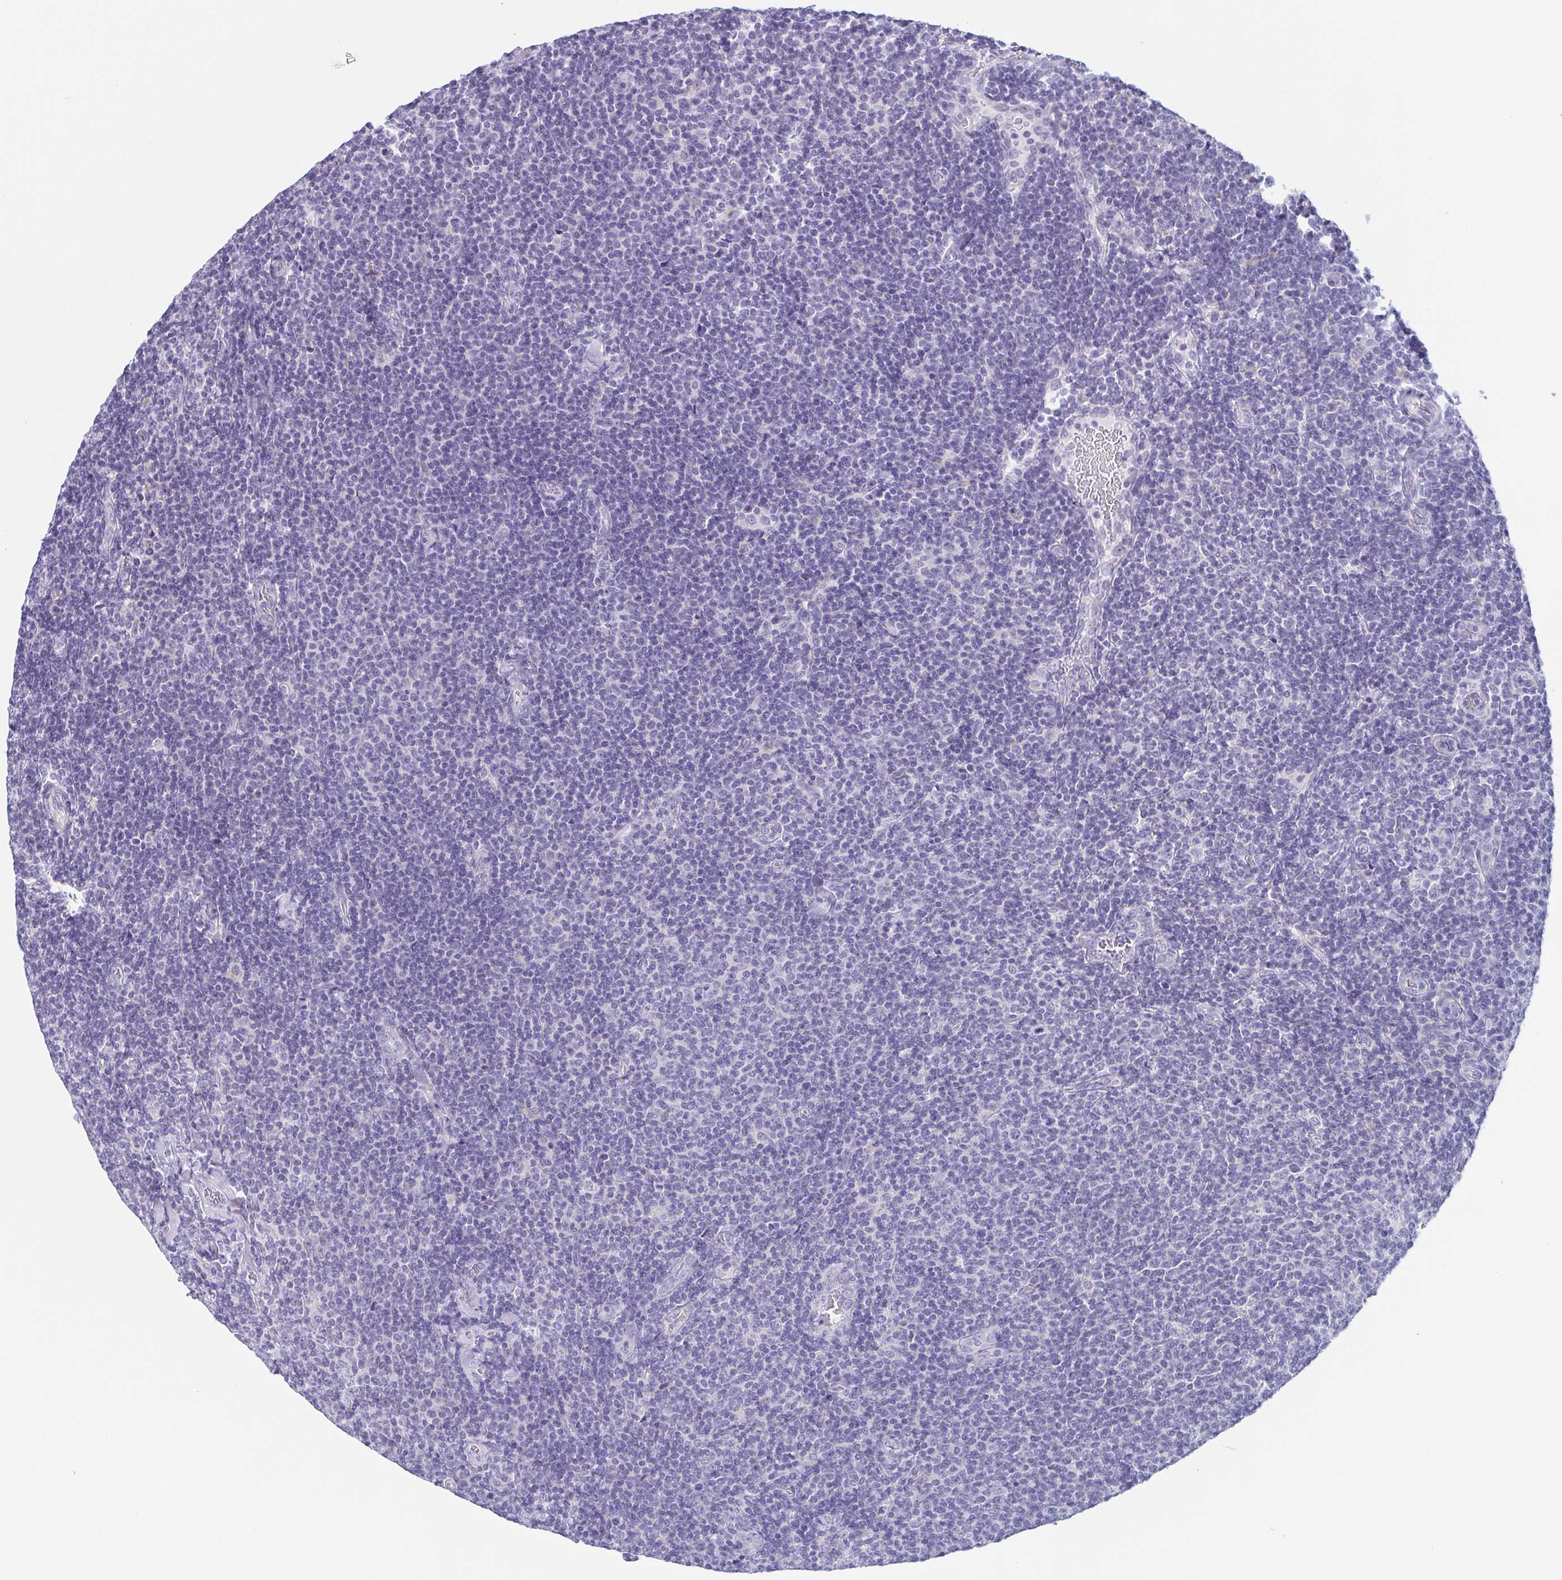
{"staining": {"intensity": "negative", "quantity": "none", "location": "none"}, "tissue": "lymphoma", "cell_type": "Tumor cells", "image_type": "cancer", "snomed": [{"axis": "morphology", "description": "Malignant lymphoma, non-Hodgkin's type, Low grade"}, {"axis": "topography", "description": "Lymph node"}], "caption": "Tumor cells show no significant expression in low-grade malignant lymphoma, non-Hodgkin's type. (DAB immunohistochemistry (IHC) visualized using brightfield microscopy, high magnification).", "gene": "TAGLN3", "patient": {"sex": "male", "age": 52}}